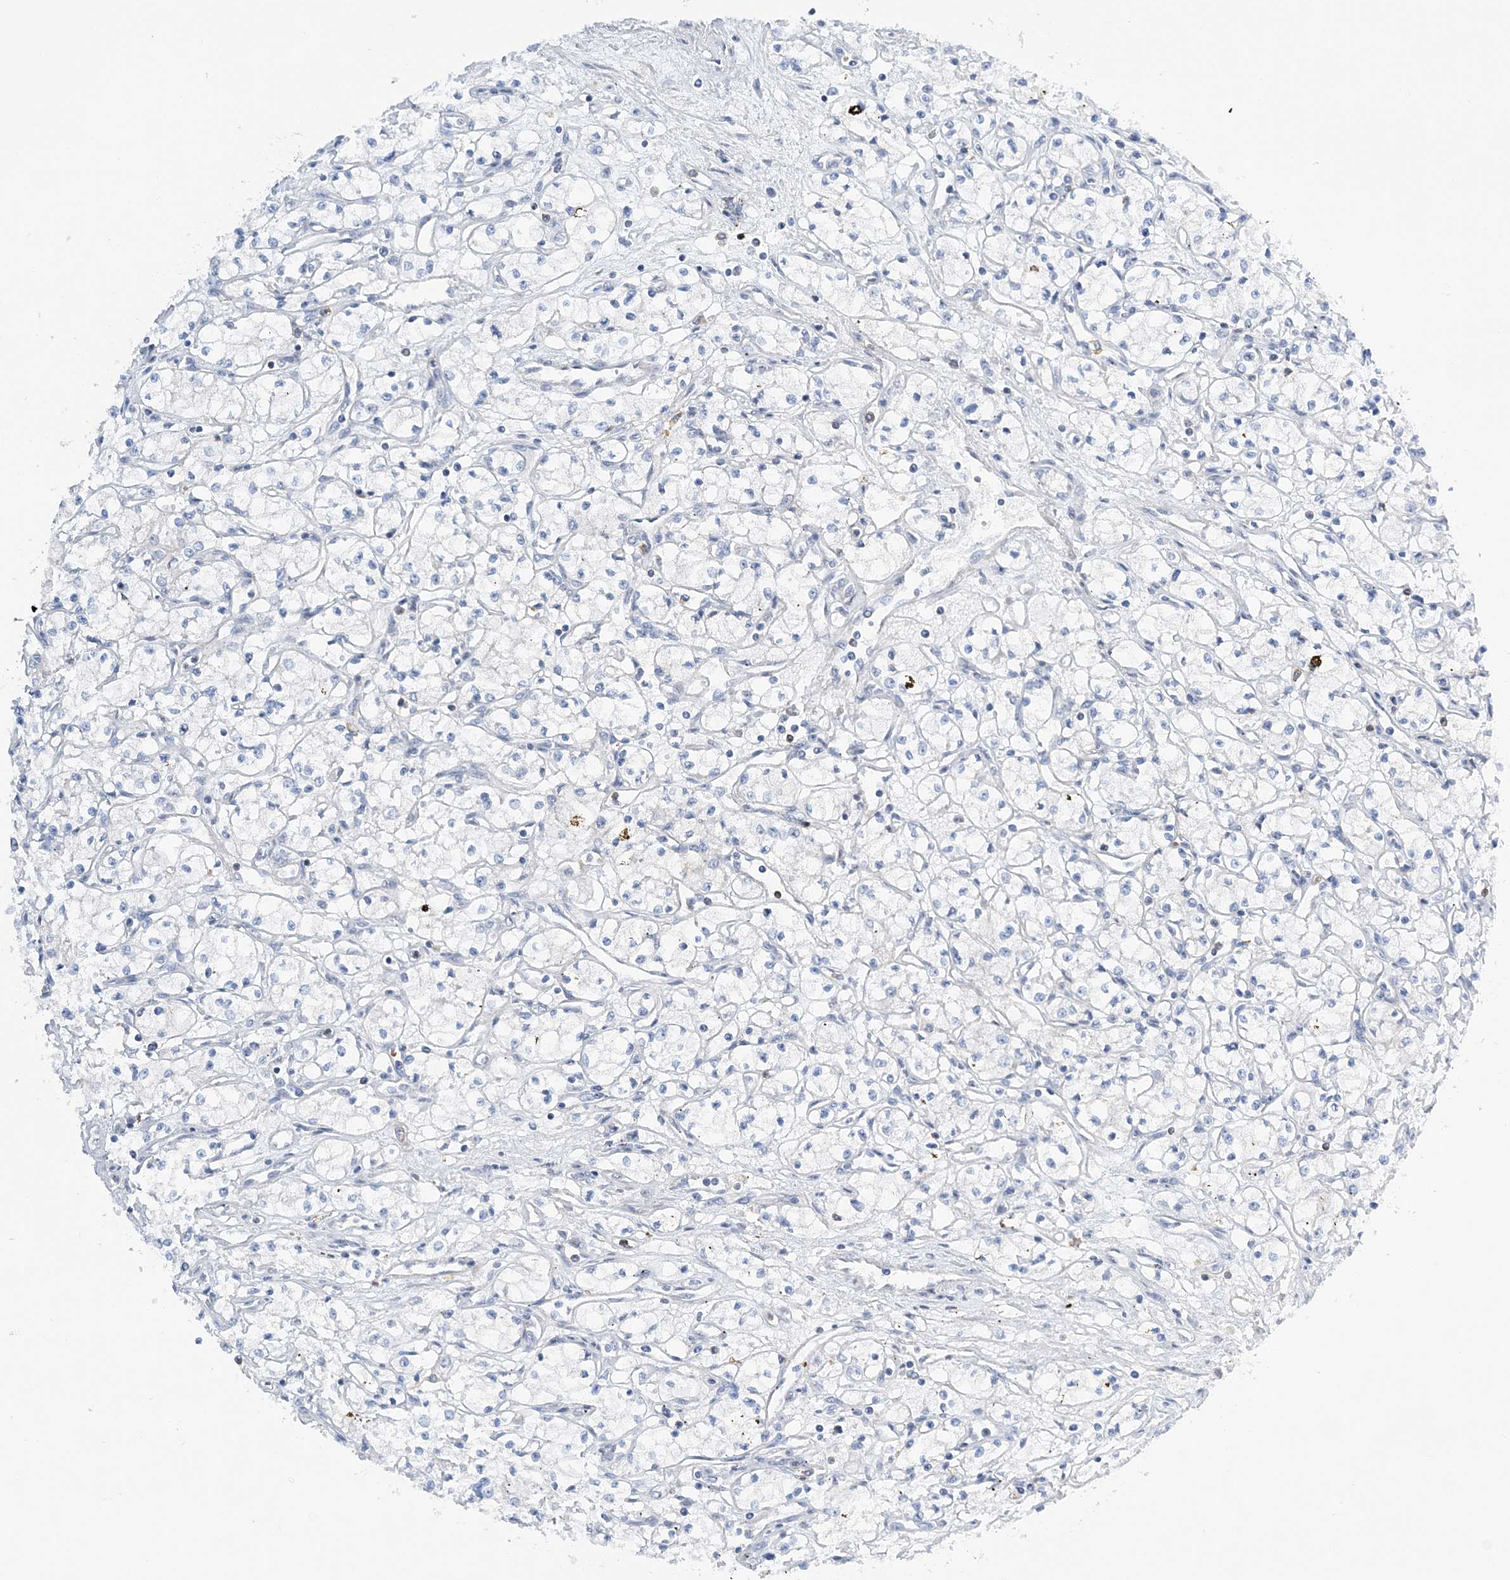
{"staining": {"intensity": "negative", "quantity": "none", "location": "none"}, "tissue": "renal cancer", "cell_type": "Tumor cells", "image_type": "cancer", "snomed": [{"axis": "morphology", "description": "Adenocarcinoma, NOS"}, {"axis": "topography", "description": "Kidney"}], "caption": "The histopathology image displays no significant staining in tumor cells of renal cancer (adenocarcinoma).", "gene": "PRMT9", "patient": {"sex": "male", "age": 59}}